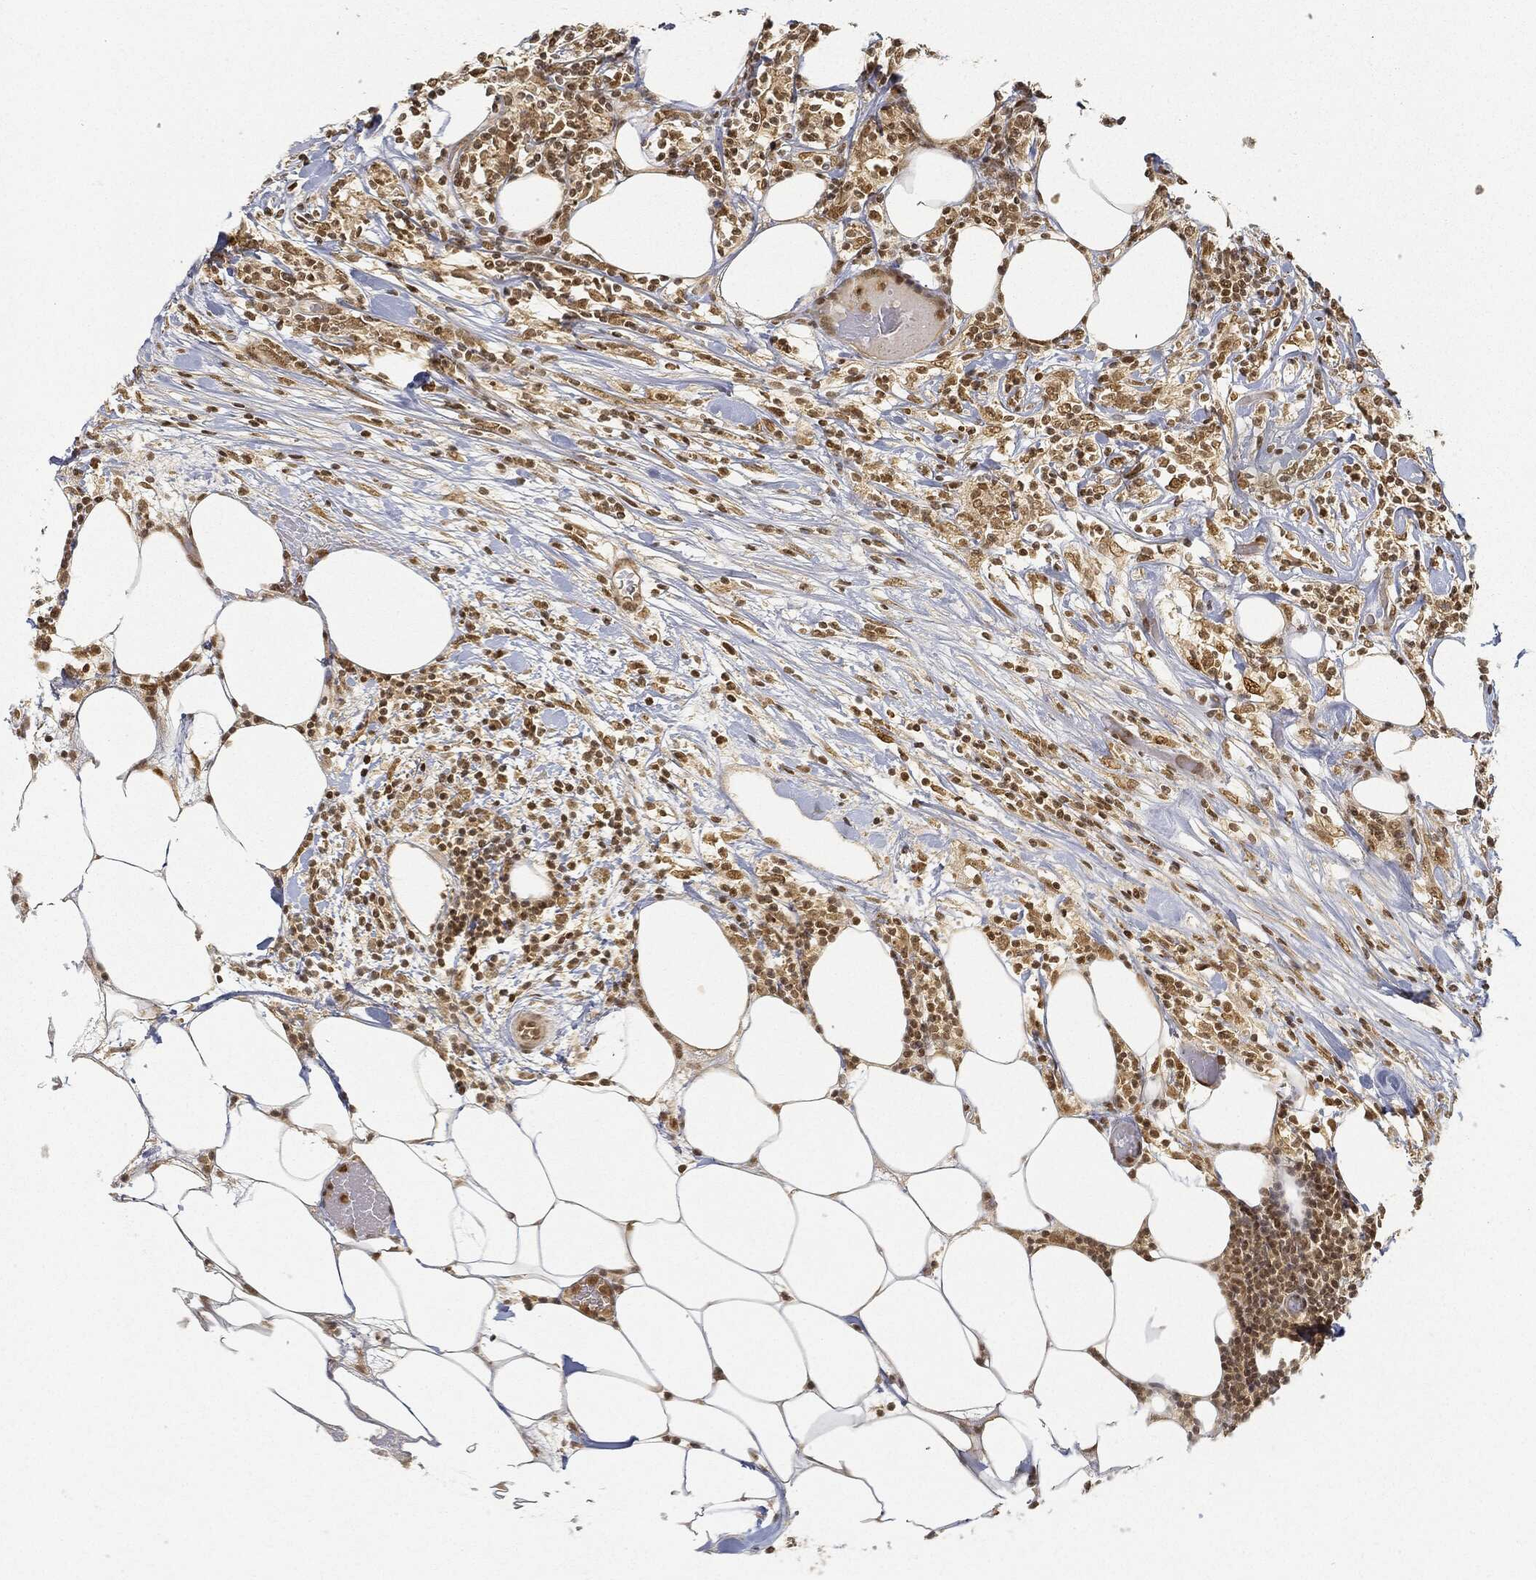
{"staining": {"intensity": "moderate", "quantity": "25%-75%", "location": "nuclear"}, "tissue": "lymphoma", "cell_type": "Tumor cells", "image_type": "cancer", "snomed": [{"axis": "morphology", "description": "Malignant lymphoma, non-Hodgkin's type, High grade"}, {"axis": "topography", "description": "Lymph node"}], "caption": "A histopathology image showing moderate nuclear positivity in about 25%-75% of tumor cells in malignant lymphoma, non-Hodgkin's type (high-grade), as visualized by brown immunohistochemical staining.", "gene": "CIB1", "patient": {"sex": "female", "age": 84}}